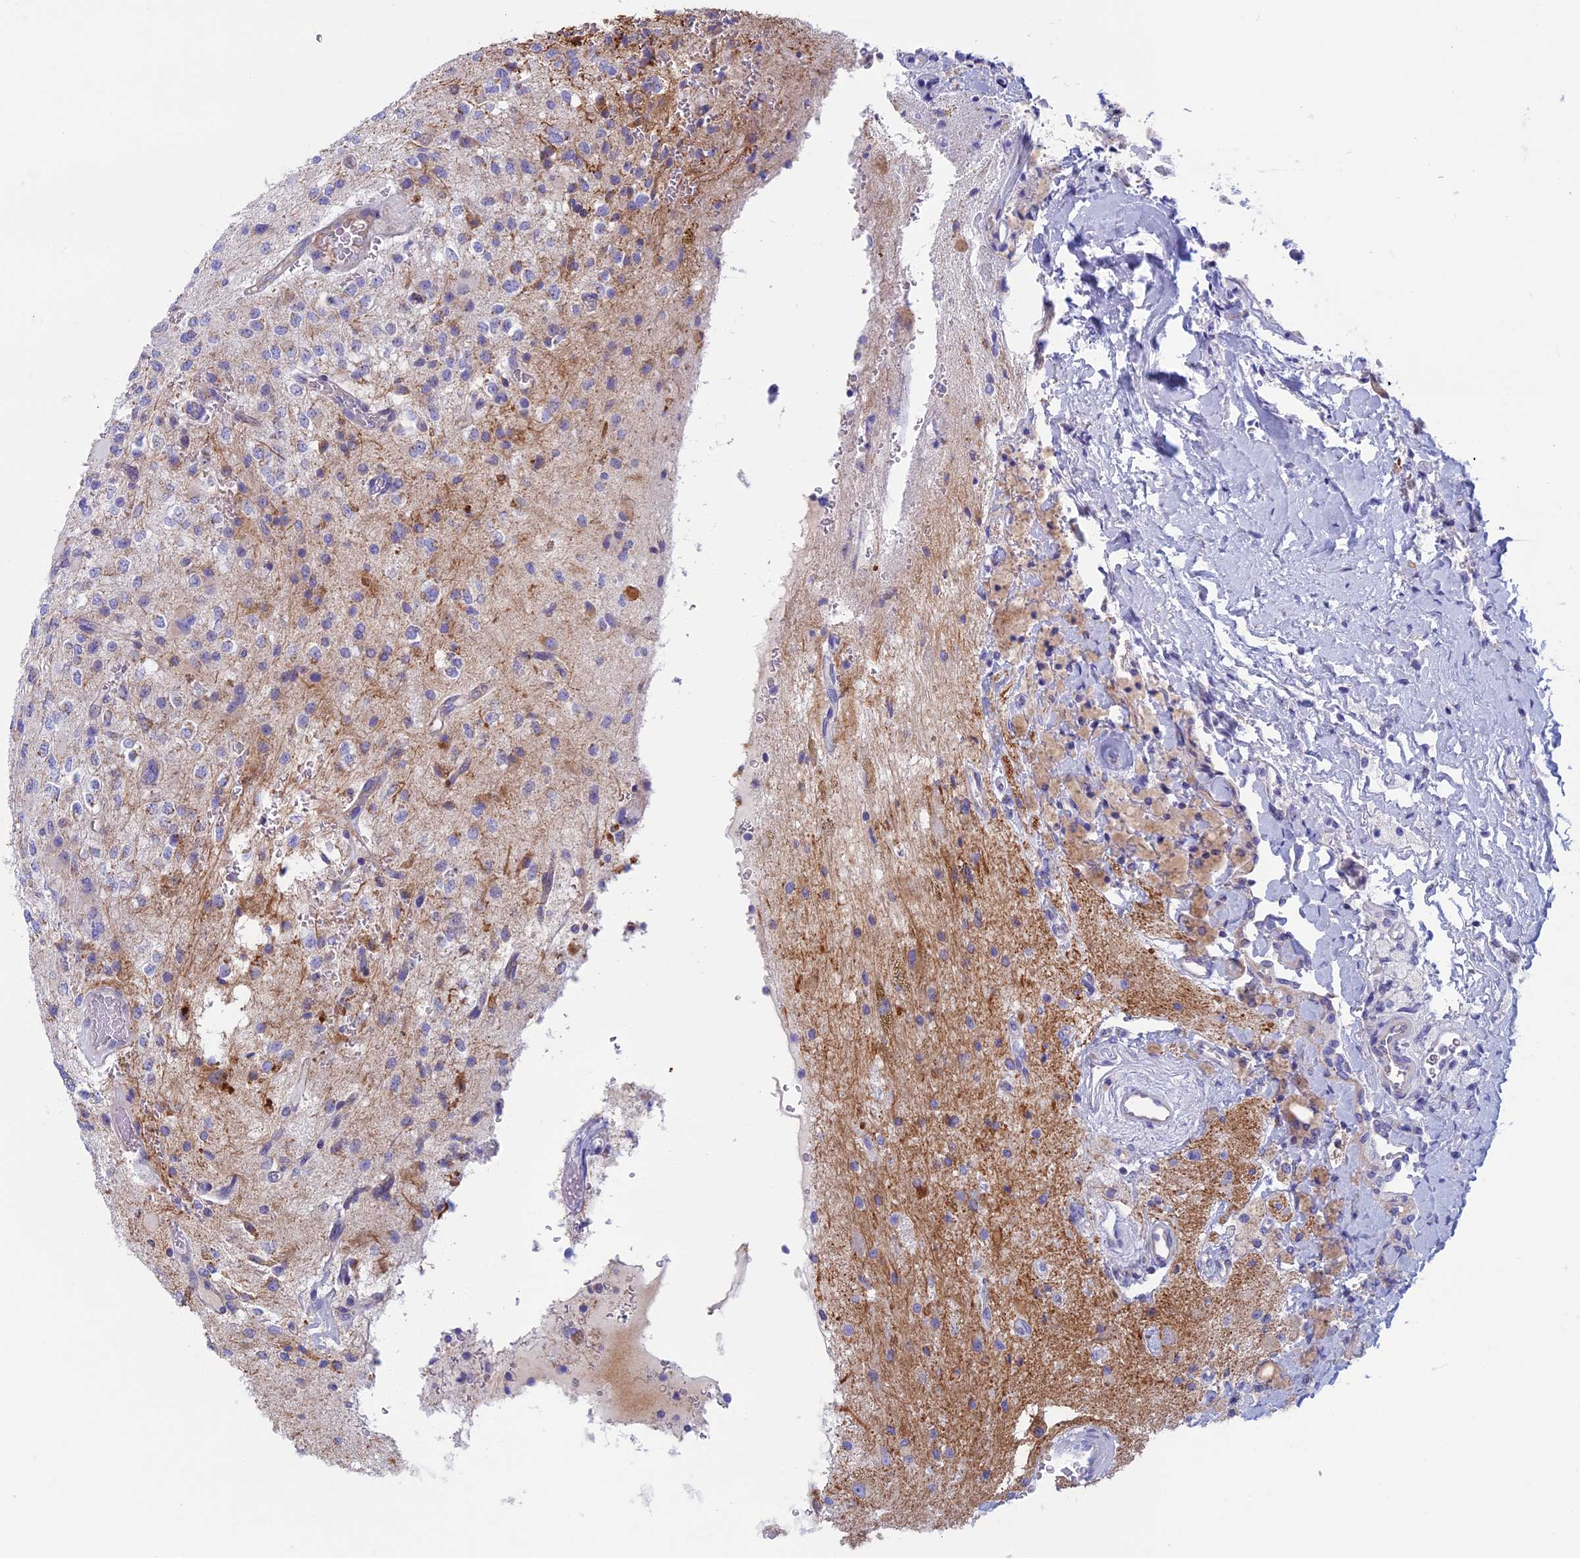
{"staining": {"intensity": "negative", "quantity": "none", "location": "none"}, "tissue": "glioma", "cell_type": "Tumor cells", "image_type": "cancer", "snomed": [{"axis": "morphology", "description": "Glioma, malignant, High grade"}, {"axis": "topography", "description": "Brain"}], "caption": "Glioma was stained to show a protein in brown. There is no significant expression in tumor cells.", "gene": "NDUFB9", "patient": {"sex": "male", "age": 34}}